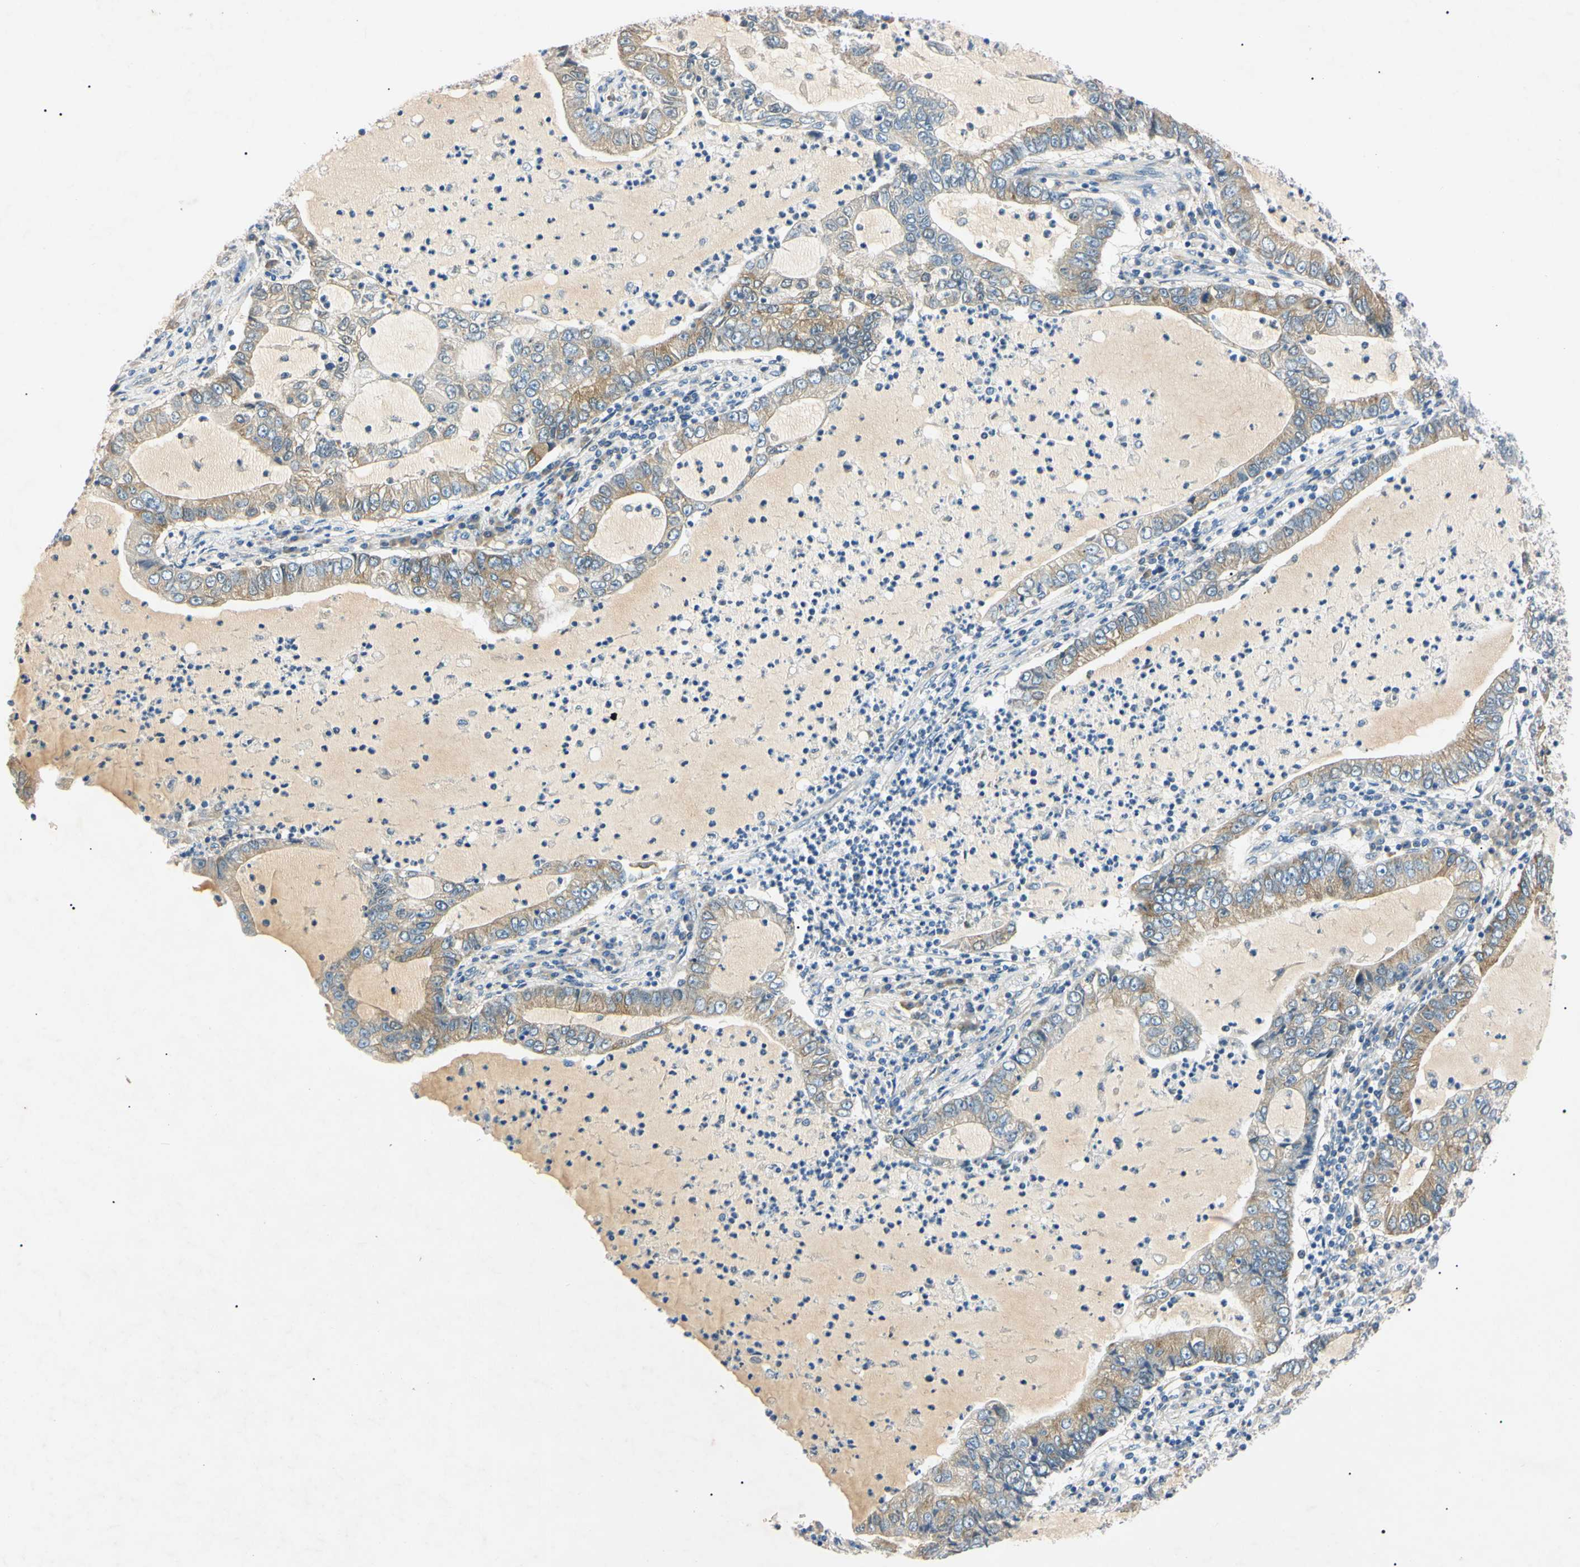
{"staining": {"intensity": "weak", "quantity": ">75%", "location": "cytoplasmic/membranous"}, "tissue": "lung cancer", "cell_type": "Tumor cells", "image_type": "cancer", "snomed": [{"axis": "morphology", "description": "Adenocarcinoma, NOS"}, {"axis": "topography", "description": "Lung"}], "caption": "Weak cytoplasmic/membranous positivity is identified in approximately >75% of tumor cells in lung cancer.", "gene": "DNAJB12", "patient": {"sex": "female", "age": 51}}